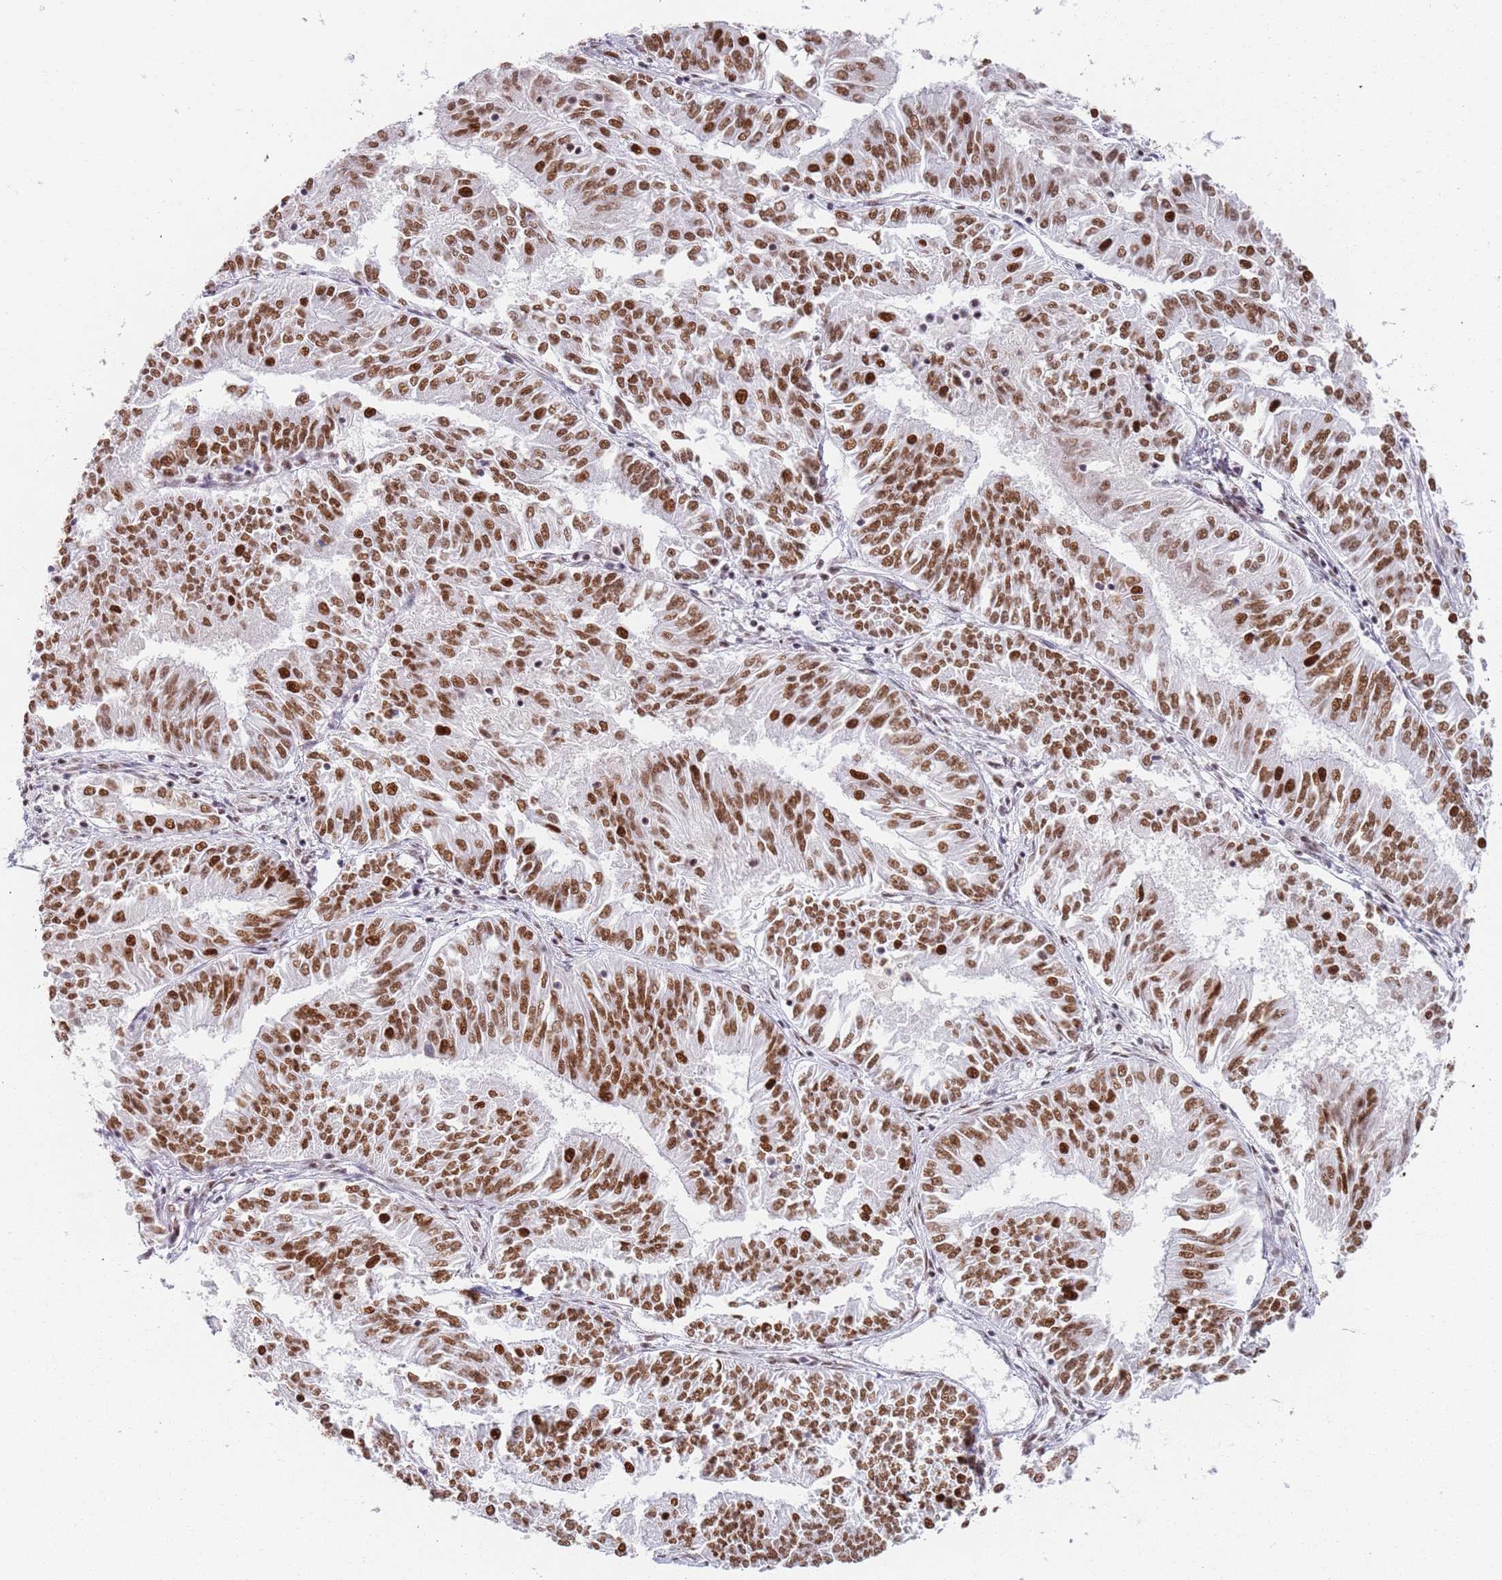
{"staining": {"intensity": "moderate", "quantity": ">75%", "location": "nuclear"}, "tissue": "endometrial cancer", "cell_type": "Tumor cells", "image_type": "cancer", "snomed": [{"axis": "morphology", "description": "Adenocarcinoma, NOS"}, {"axis": "topography", "description": "Endometrium"}], "caption": "Immunohistochemistry image of neoplastic tissue: adenocarcinoma (endometrial) stained using immunohistochemistry shows medium levels of moderate protein expression localized specifically in the nuclear of tumor cells, appearing as a nuclear brown color.", "gene": "AKAP8L", "patient": {"sex": "female", "age": 58}}